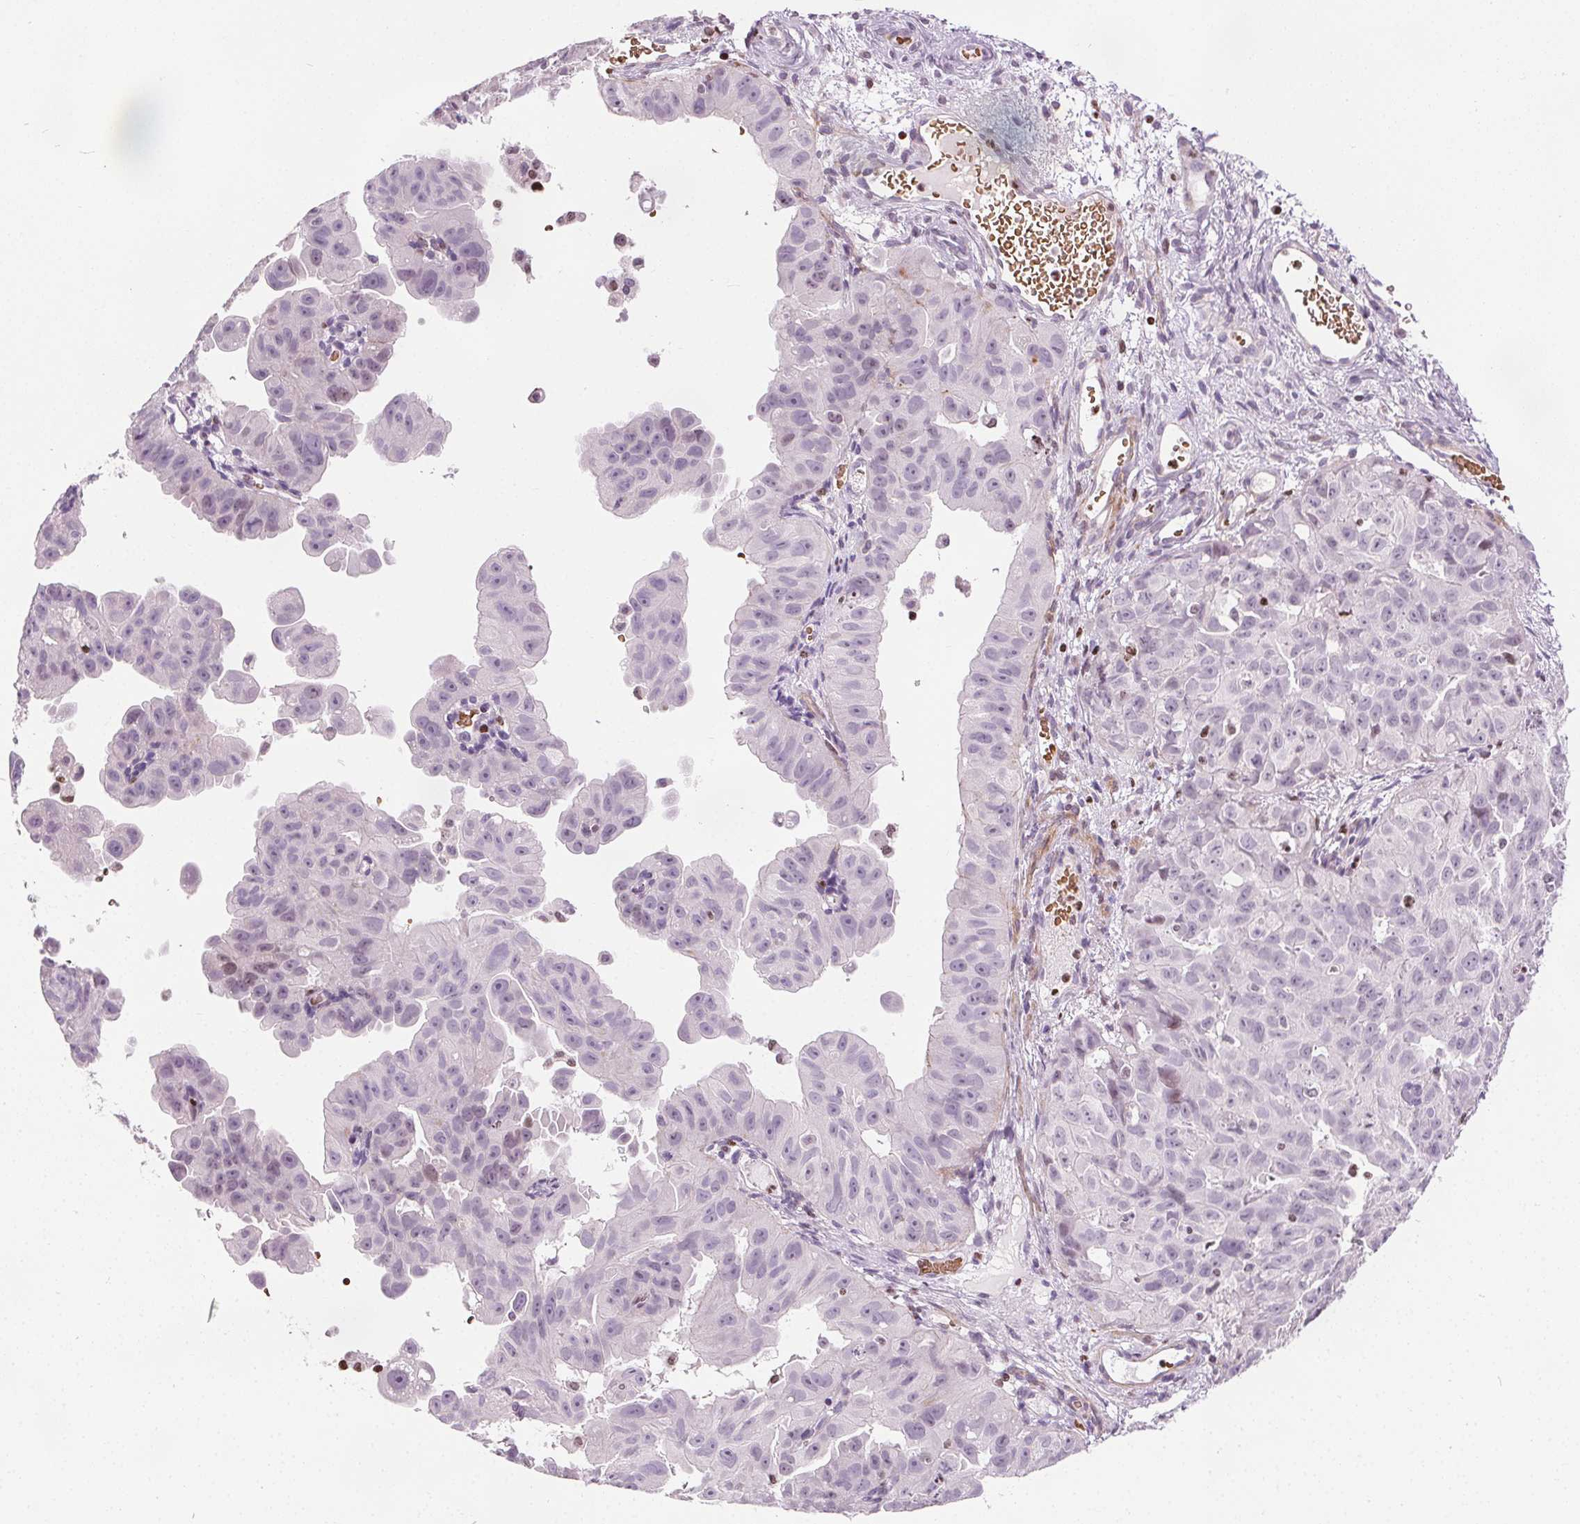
{"staining": {"intensity": "weak", "quantity": "<25%", "location": "nuclear"}, "tissue": "ovarian cancer", "cell_type": "Tumor cells", "image_type": "cancer", "snomed": [{"axis": "morphology", "description": "Carcinoma, endometroid"}, {"axis": "topography", "description": "Ovary"}], "caption": "Immunohistochemistry micrograph of ovarian cancer stained for a protein (brown), which shows no staining in tumor cells.", "gene": "ISLR2", "patient": {"sex": "female", "age": 85}}